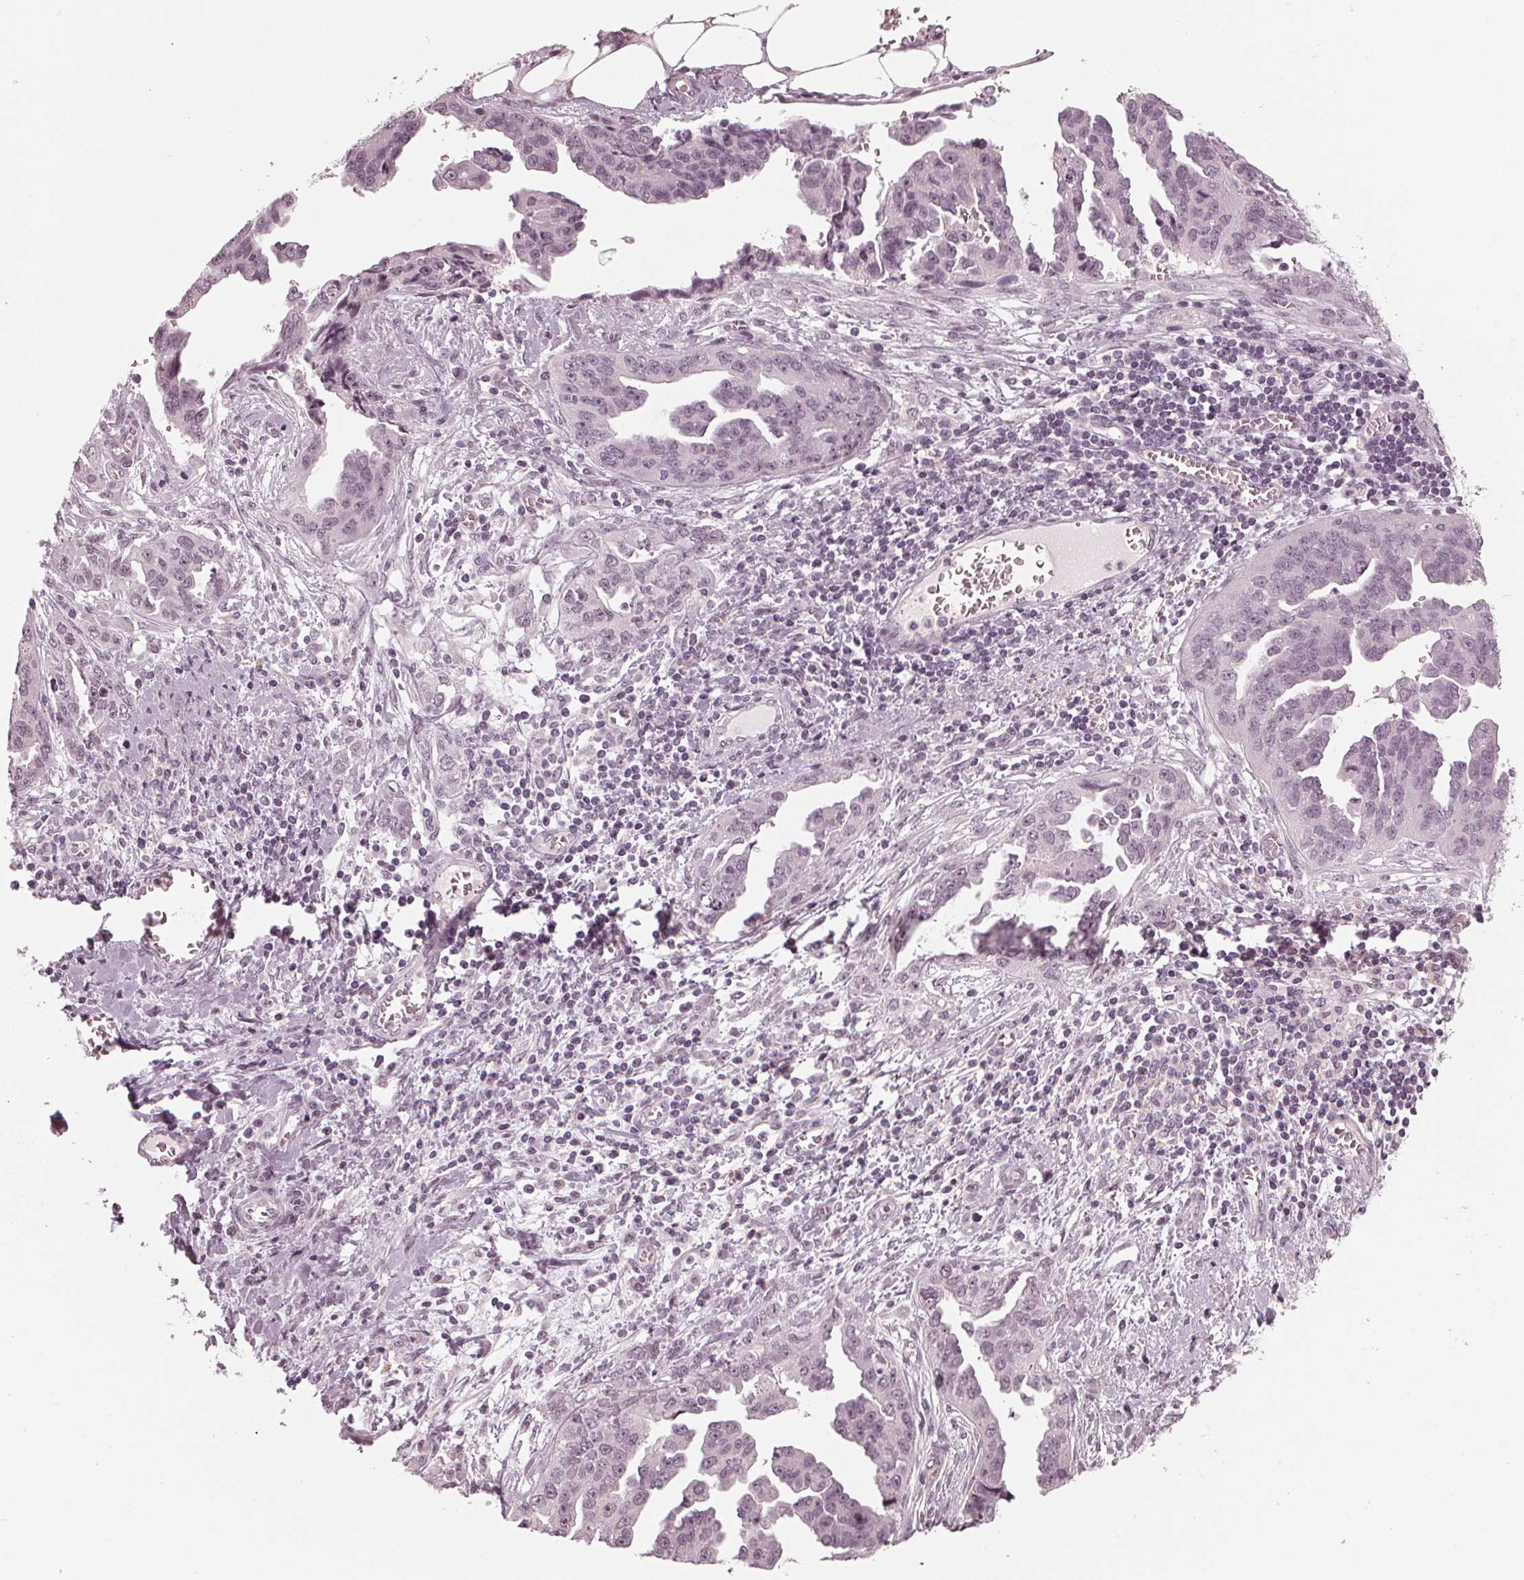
{"staining": {"intensity": "negative", "quantity": "none", "location": "none"}, "tissue": "ovarian cancer", "cell_type": "Tumor cells", "image_type": "cancer", "snomed": [{"axis": "morphology", "description": "Cystadenocarcinoma, serous, NOS"}, {"axis": "topography", "description": "Ovary"}], "caption": "Photomicrograph shows no protein positivity in tumor cells of ovarian cancer tissue. (Stains: DAB immunohistochemistry with hematoxylin counter stain, Microscopy: brightfield microscopy at high magnification).", "gene": "ADPRHL1", "patient": {"sex": "female", "age": 75}}